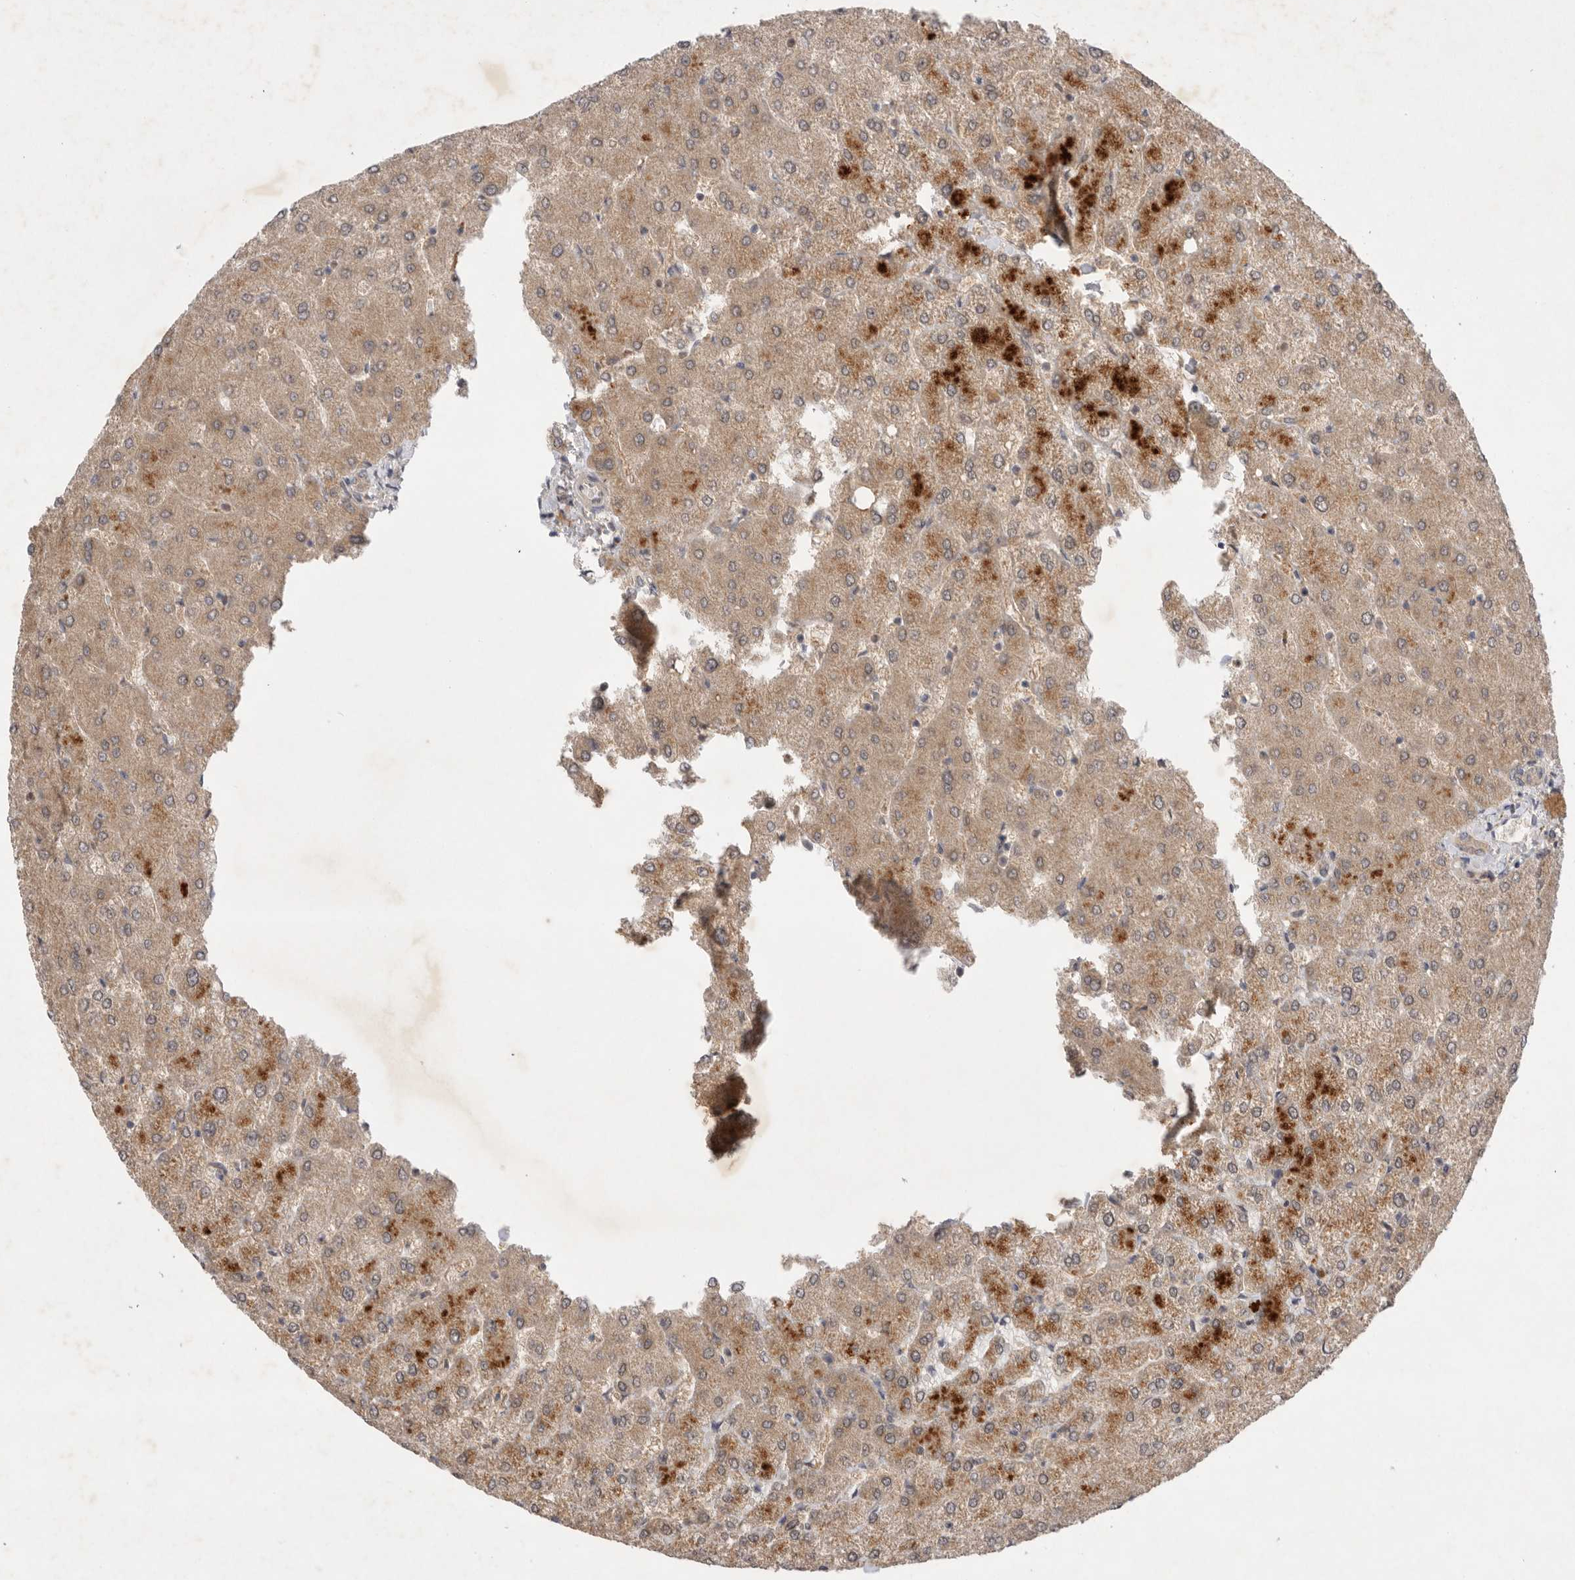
{"staining": {"intensity": "weak", "quantity": ">75%", "location": "cytoplasmic/membranous"}, "tissue": "liver", "cell_type": "Cholangiocytes", "image_type": "normal", "snomed": [{"axis": "morphology", "description": "Normal tissue, NOS"}, {"axis": "topography", "description": "Liver"}], "caption": "High-power microscopy captured an immunohistochemistry histopathology image of unremarkable liver, revealing weak cytoplasmic/membranous staining in approximately >75% of cholangiocytes.", "gene": "PTPDC1", "patient": {"sex": "female", "age": 54}}